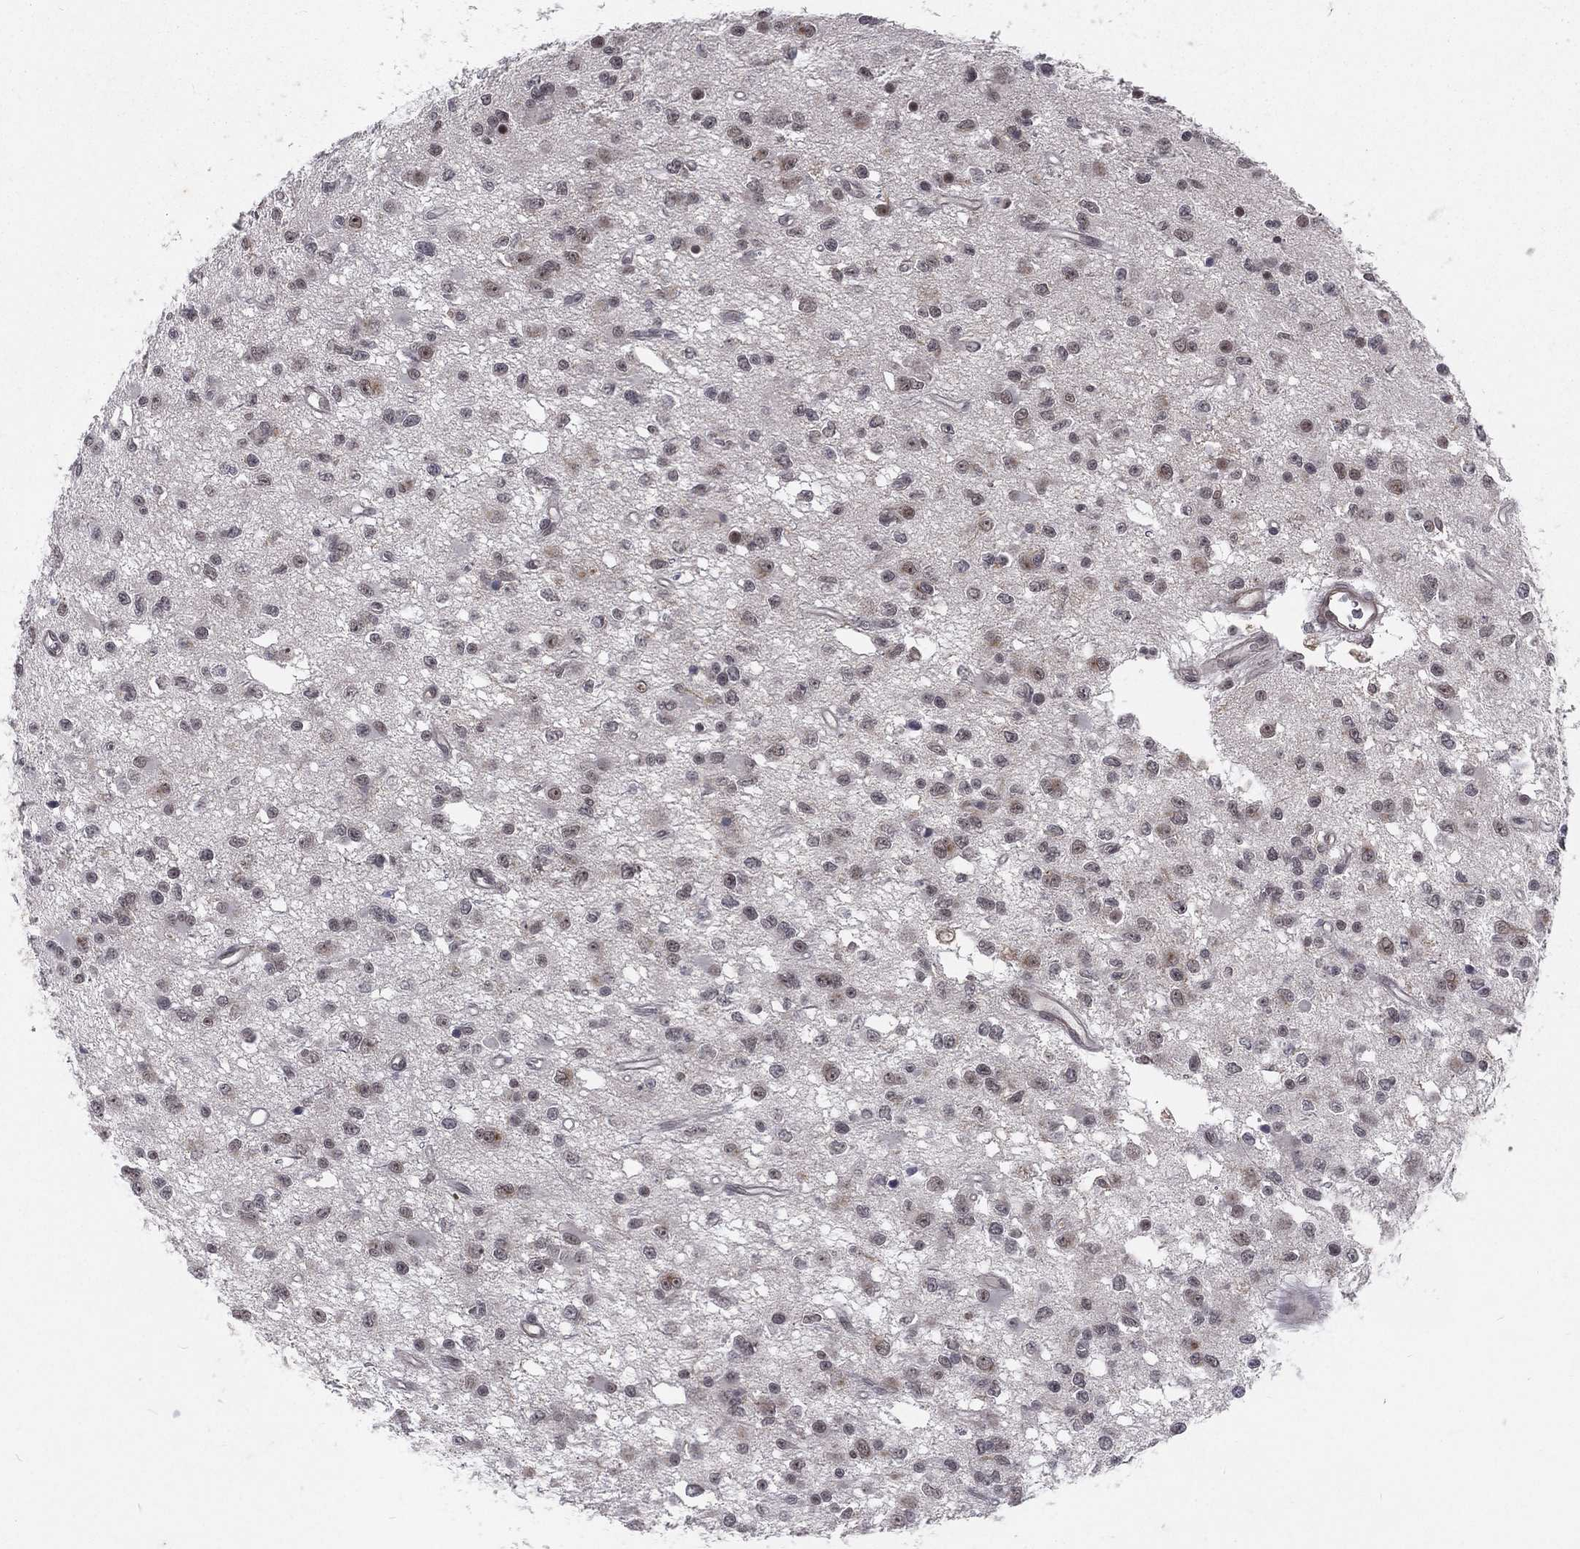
{"staining": {"intensity": "negative", "quantity": "none", "location": "none"}, "tissue": "glioma", "cell_type": "Tumor cells", "image_type": "cancer", "snomed": [{"axis": "morphology", "description": "Glioma, malignant, Low grade"}, {"axis": "topography", "description": "Brain"}], "caption": "Photomicrograph shows no significant protein staining in tumor cells of glioma. Nuclei are stained in blue.", "gene": "MORC2", "patient": {"sex": "female", "age": 45}}